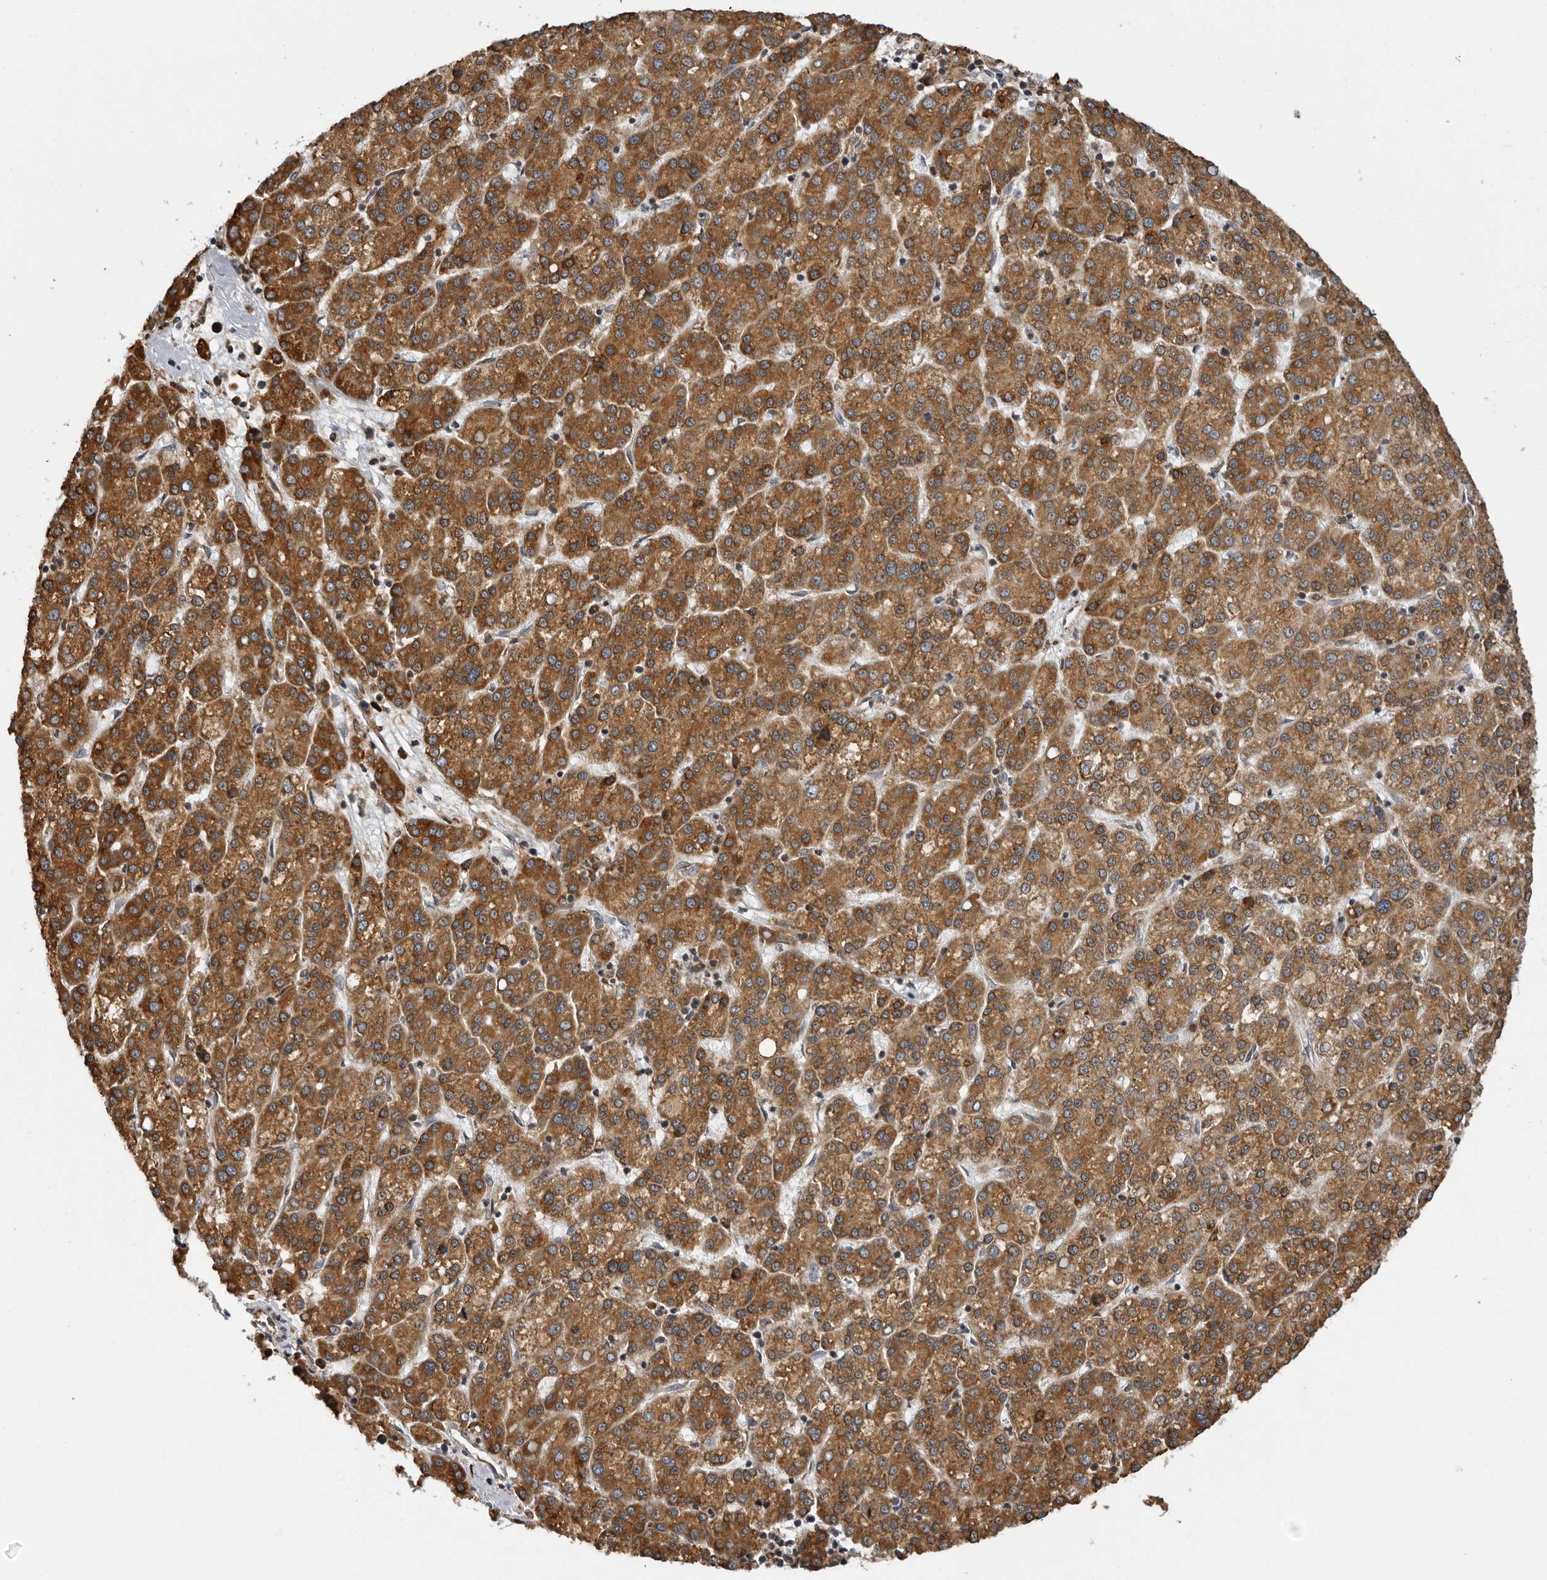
{"staining": {"intensity": "strong", "quantity": ">75%", "location": "cytoplasmic/membranous"}, "tissue": "liver cancer", "cell_type": "Tumor cells", "image_type": "cancer", "snomed": [{"axis": "morphology", "description": "Carcinoma, Hepatocellular, NOS"}, {"axis": "topography", "description": "Liver"}], "caption": "This micrograph displays immunohistochemistry staining of liver cancer, with high strong cytoplasmic/membranous staining in about >75% of tumor cells.", "gene": "ALPK2", "patient": {"sex": "female", "age": 58}}